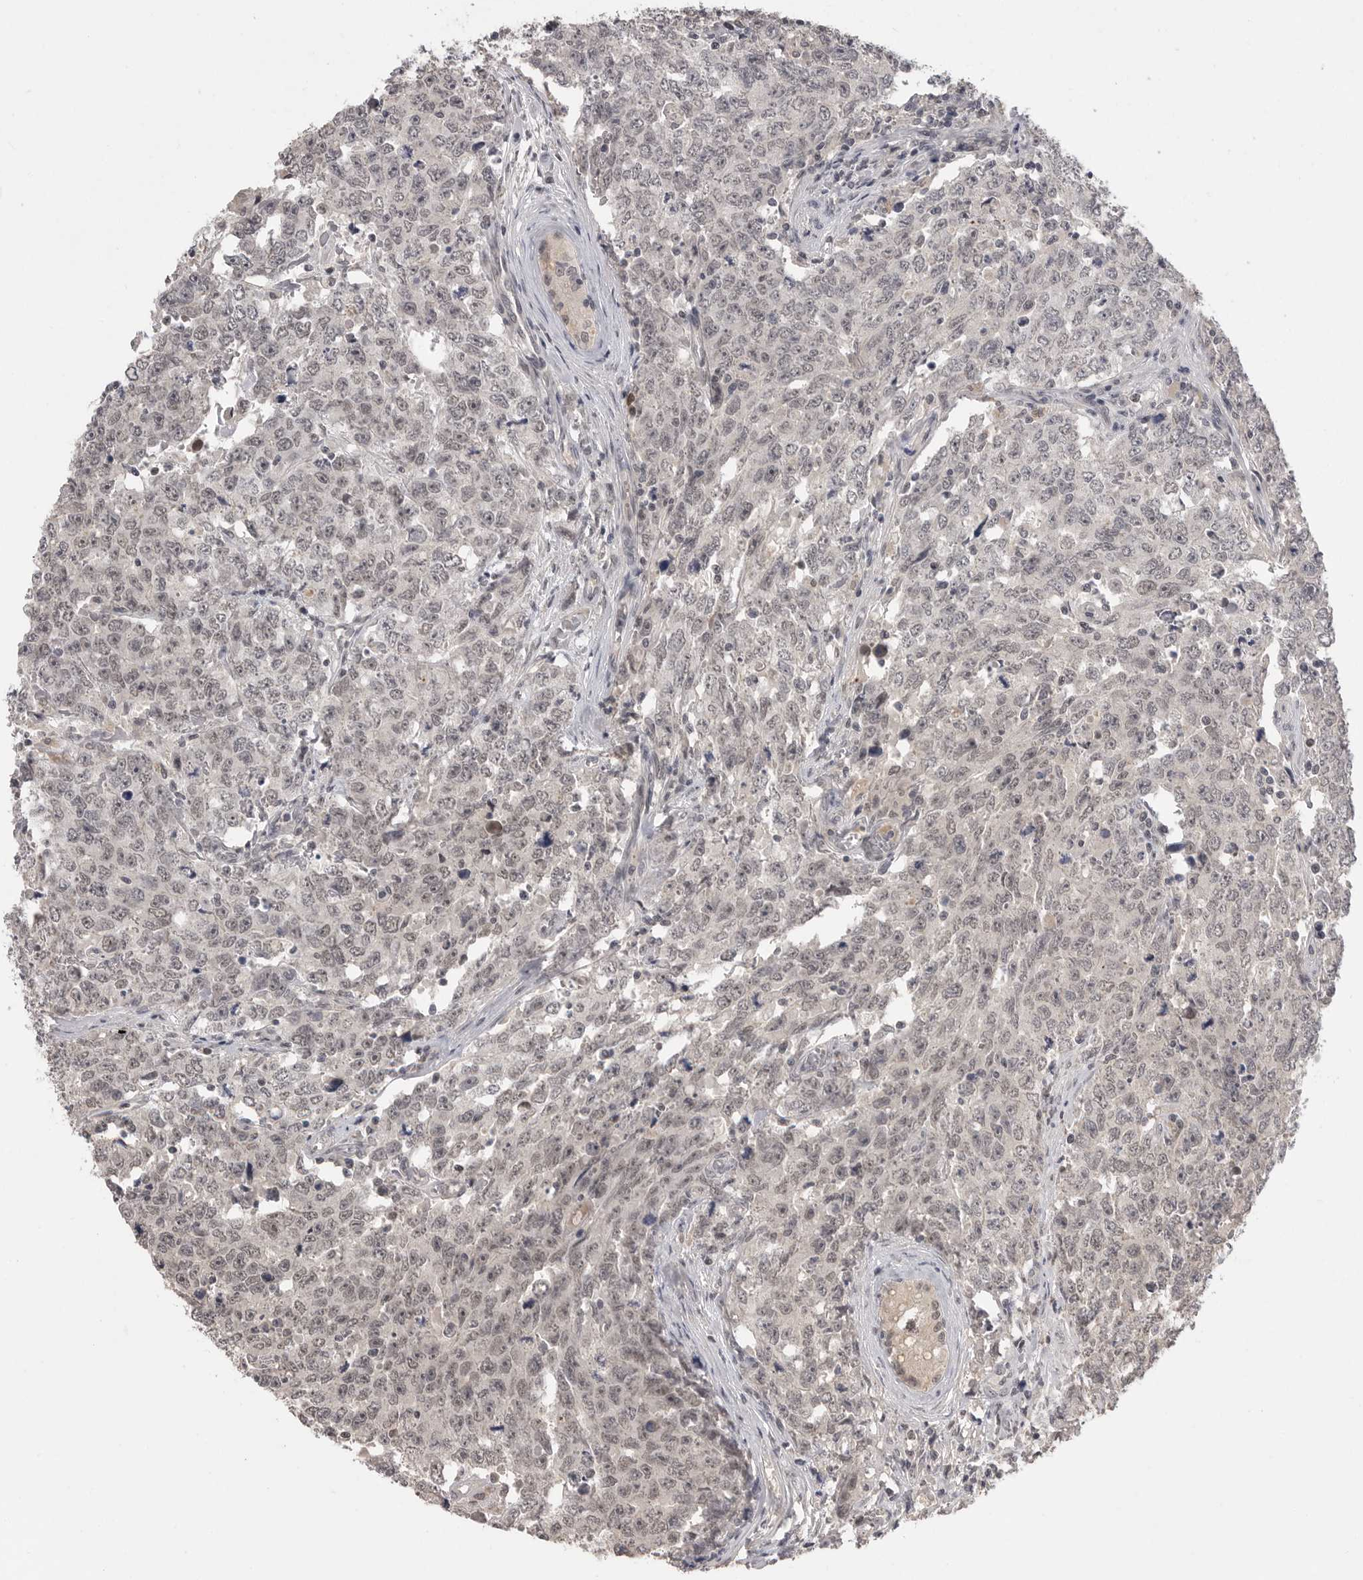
{"staining": {"intensity": "weak", "quantity": "25%-75%", "location": "nuclear"}, "tissue": "testis cancer", "cell_type": "Tumor cells", "image_type": "cancer", "snomed": [{"axis": "morphology", "description": "Carcinoma, Embryonal, NOS"}, {"axis": "topography", "description": "Testis"}], "caption": "Immunohistochemical staining of human testis cancer (embryonal carcinoma) reveals low levels of weak nuclear protein expression in approximately 25%-75% of tumor cells. Nuclei are stained in blue.", "gene": "PLEKHF1", "patient": {"sex": "male", "age": 28}}